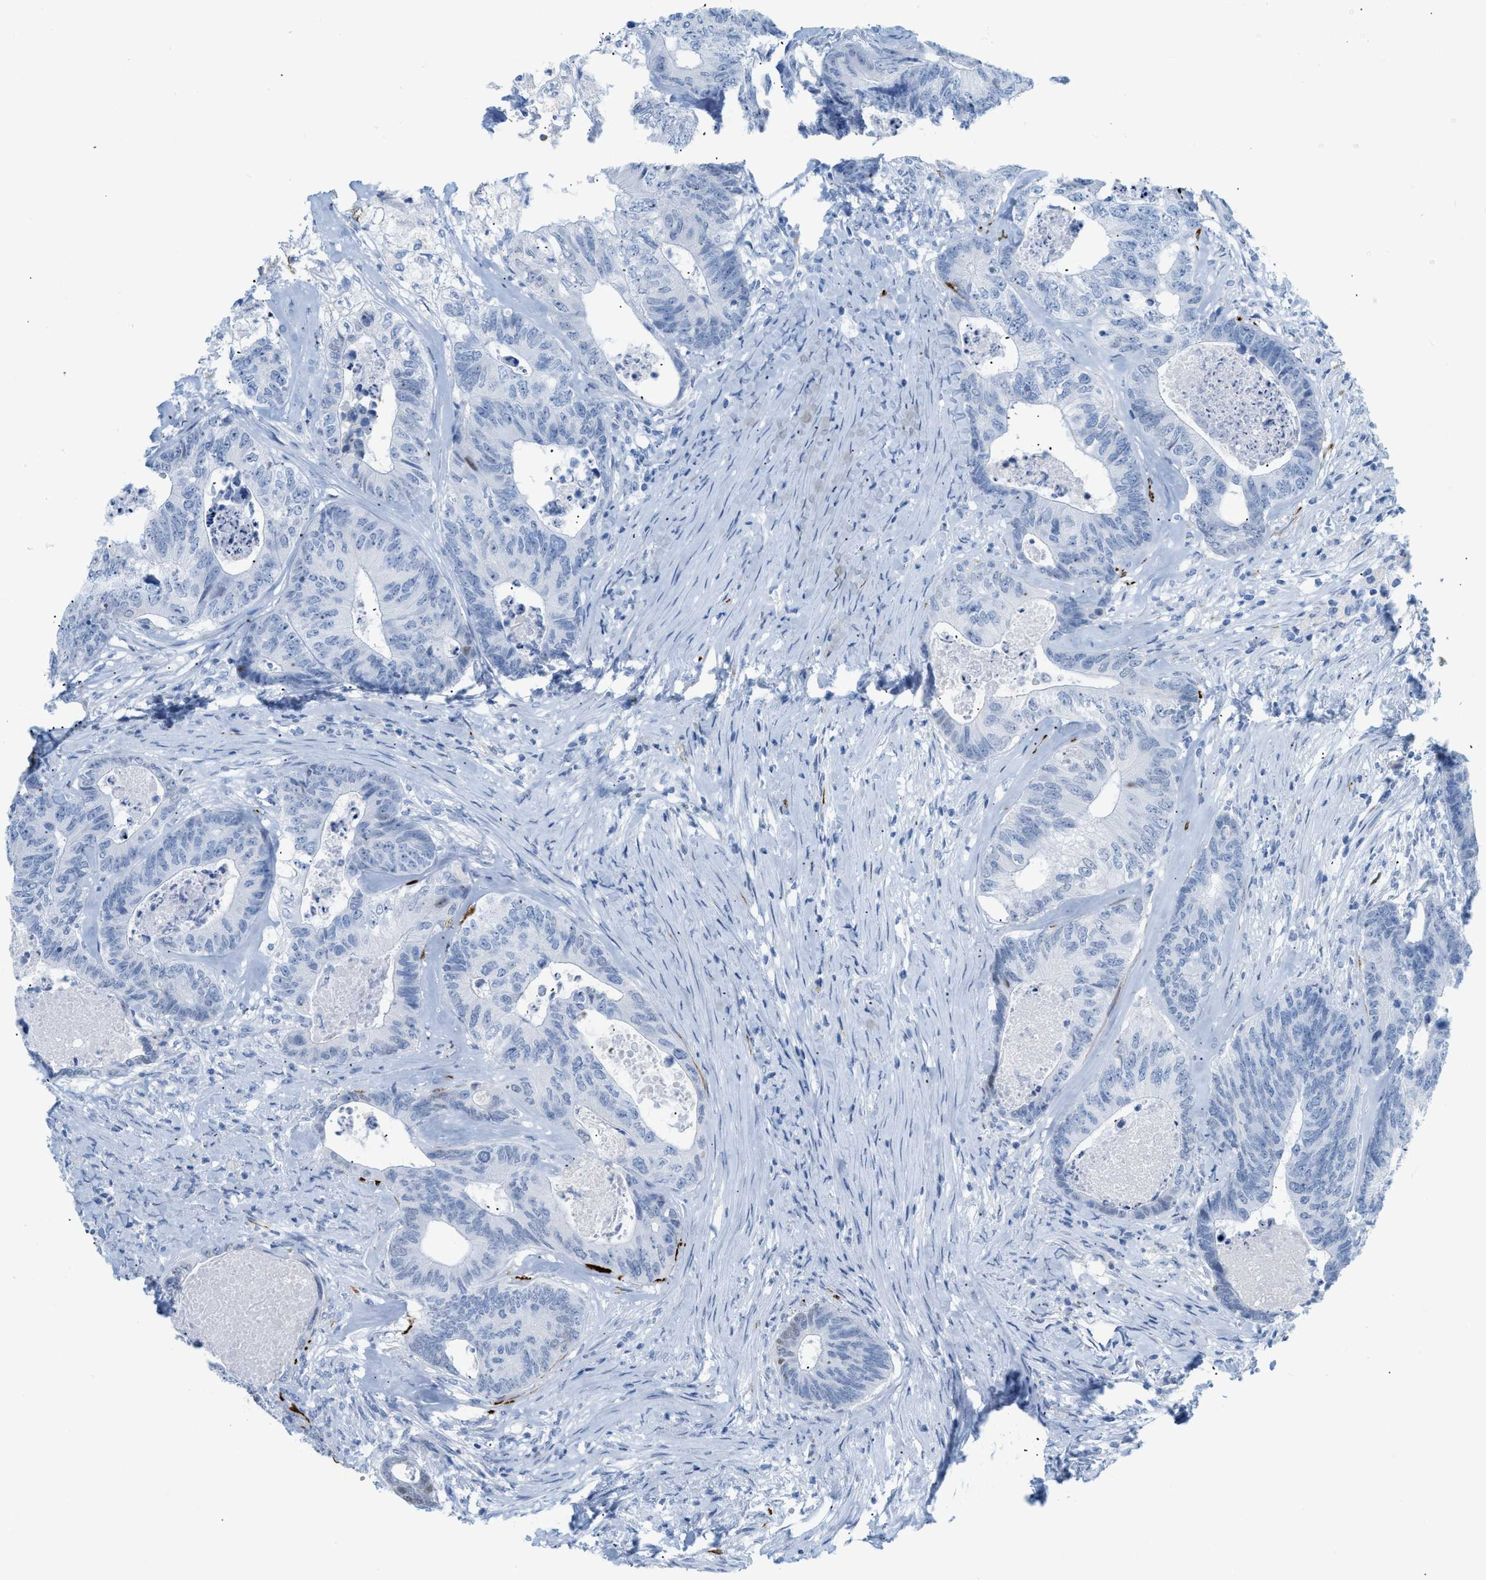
{"staining": {"intensity": "negative", "quantity": "none", "location": "none"}, "tissue": "colorectal cancer", "cell_type": "Tumor cells", "image_type": "cancer", "snomed": [{"axis": "morphology", "description": "Adenocarcinoma, NOS"}, {"axis": "topography", "description": "Colon"}], "caption": "Immunohistochemistry of human colorectal cancer demonstrates no expression in tumor cells.", "gene": "DES", "patient": {"sex": "female", "age": 67}}